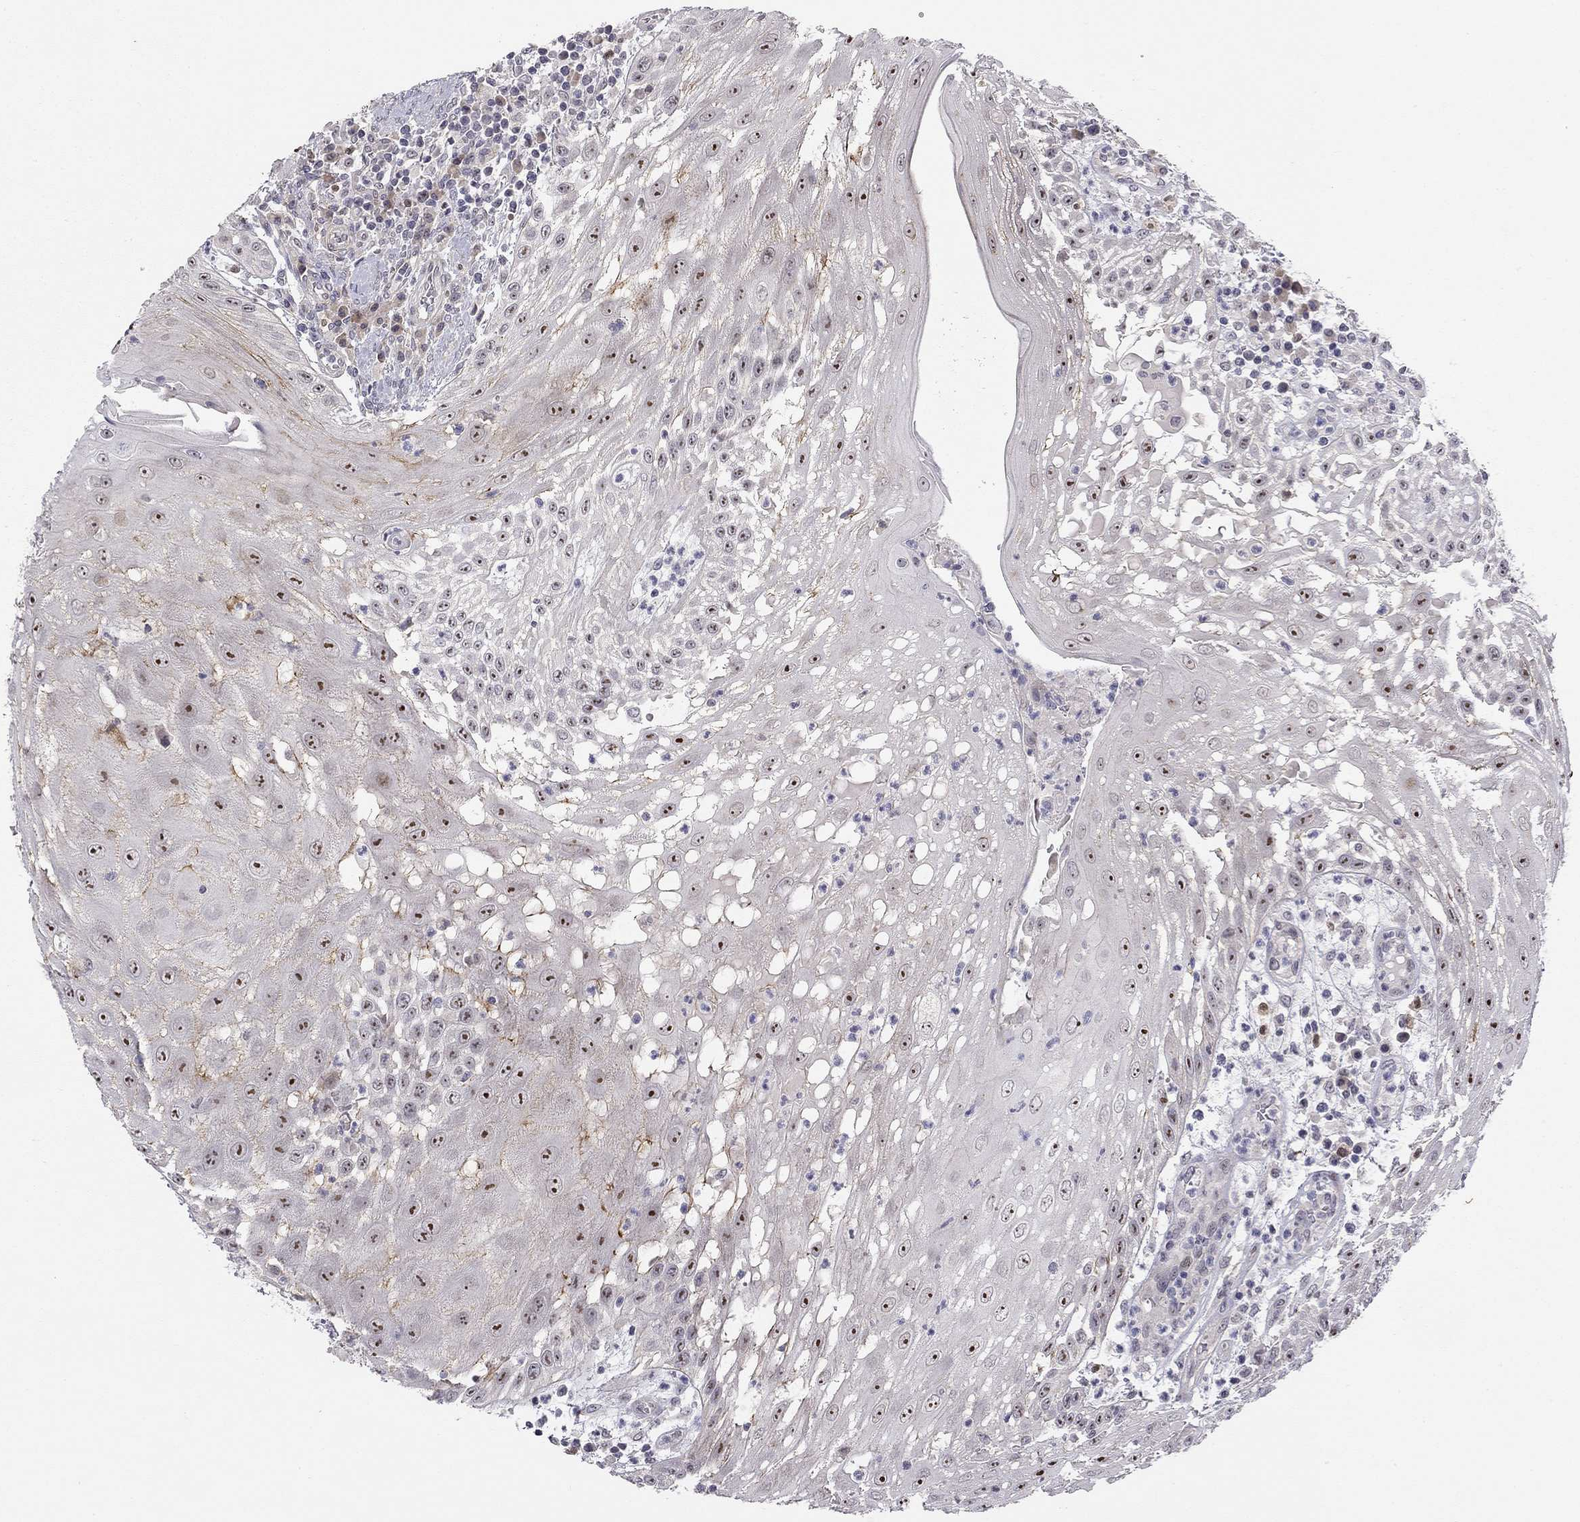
{"staining": {"intensity": "moderate", "quantity": "25%-75%", "location": "nuclear"}, "tissue": "head and neck cancer", "cell_type": "Tumor cells", "image_type": "cancer", "snomed": [{"axis": "morphology", "description": "Squamous cell carcinoma, NOS"}, {"axis": "topography", "description": "Oral tissue"}, {"axis": "topography", "description": "Head-Neck"}], "caption": "Head and neck cancer tissue displays moderate nuclear expression in about 25%-75% of tumor cells", "gene": "STXBP6", "patient": {"sex": "male", "age": 58}}